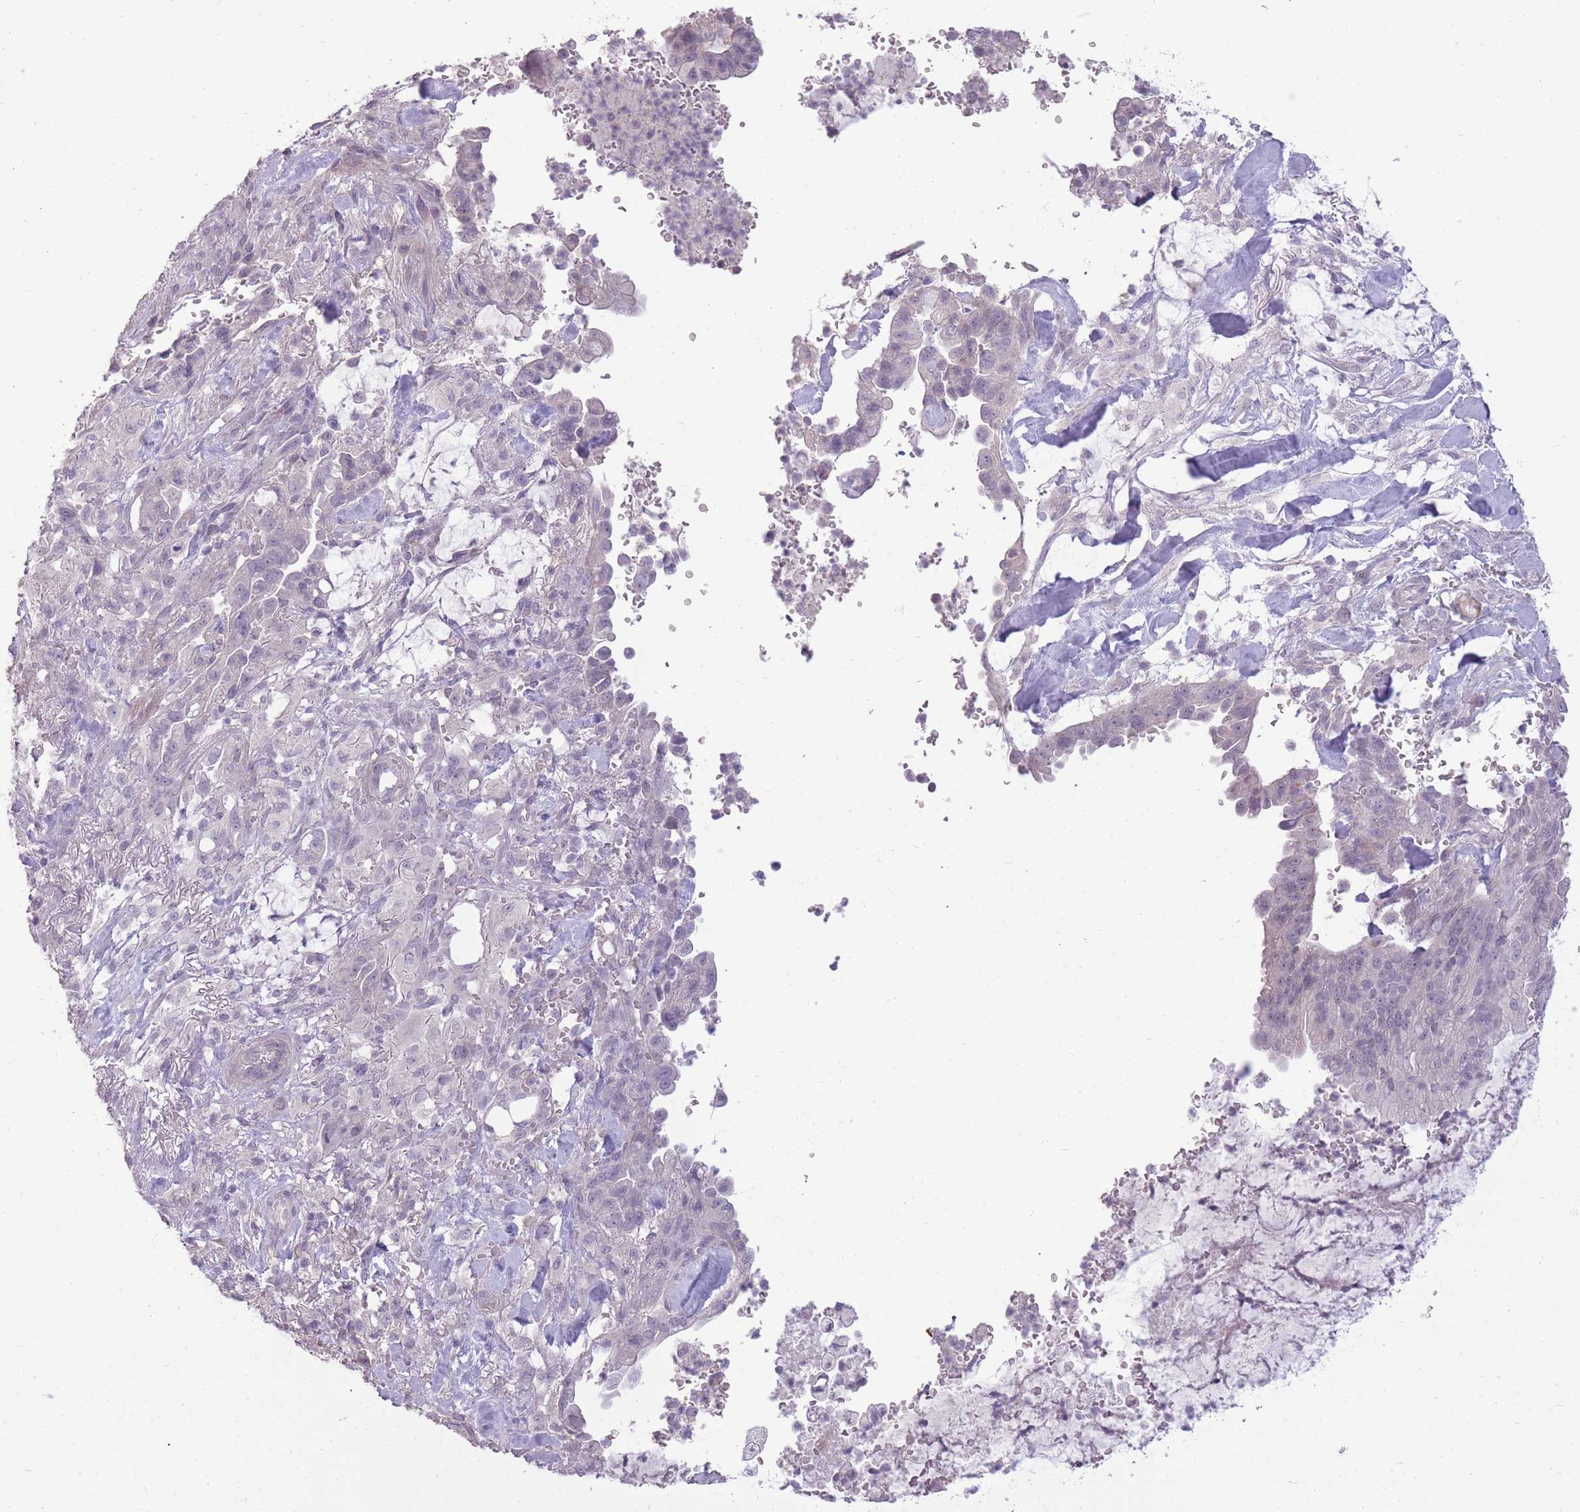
{"staining": {"intensity": "negative", "quantity": "none", "location": "none"}, "tissue": "pancreatic cancer", "cell_type": "Tumor cells", "image_type": "cancer", "snomed": [{"axis": "morphology", "description": "Adenocarcinoma, NOS"}, {"axis": "topography", "description": "Pancreas"}], "caption": "Immunohistochemical staining of adenocarcinoma (pancreatic) exhibits no significant staining in tumor cells.", "gene": "ZBTB24", "patient": {"sex": "male", "age": 44}}